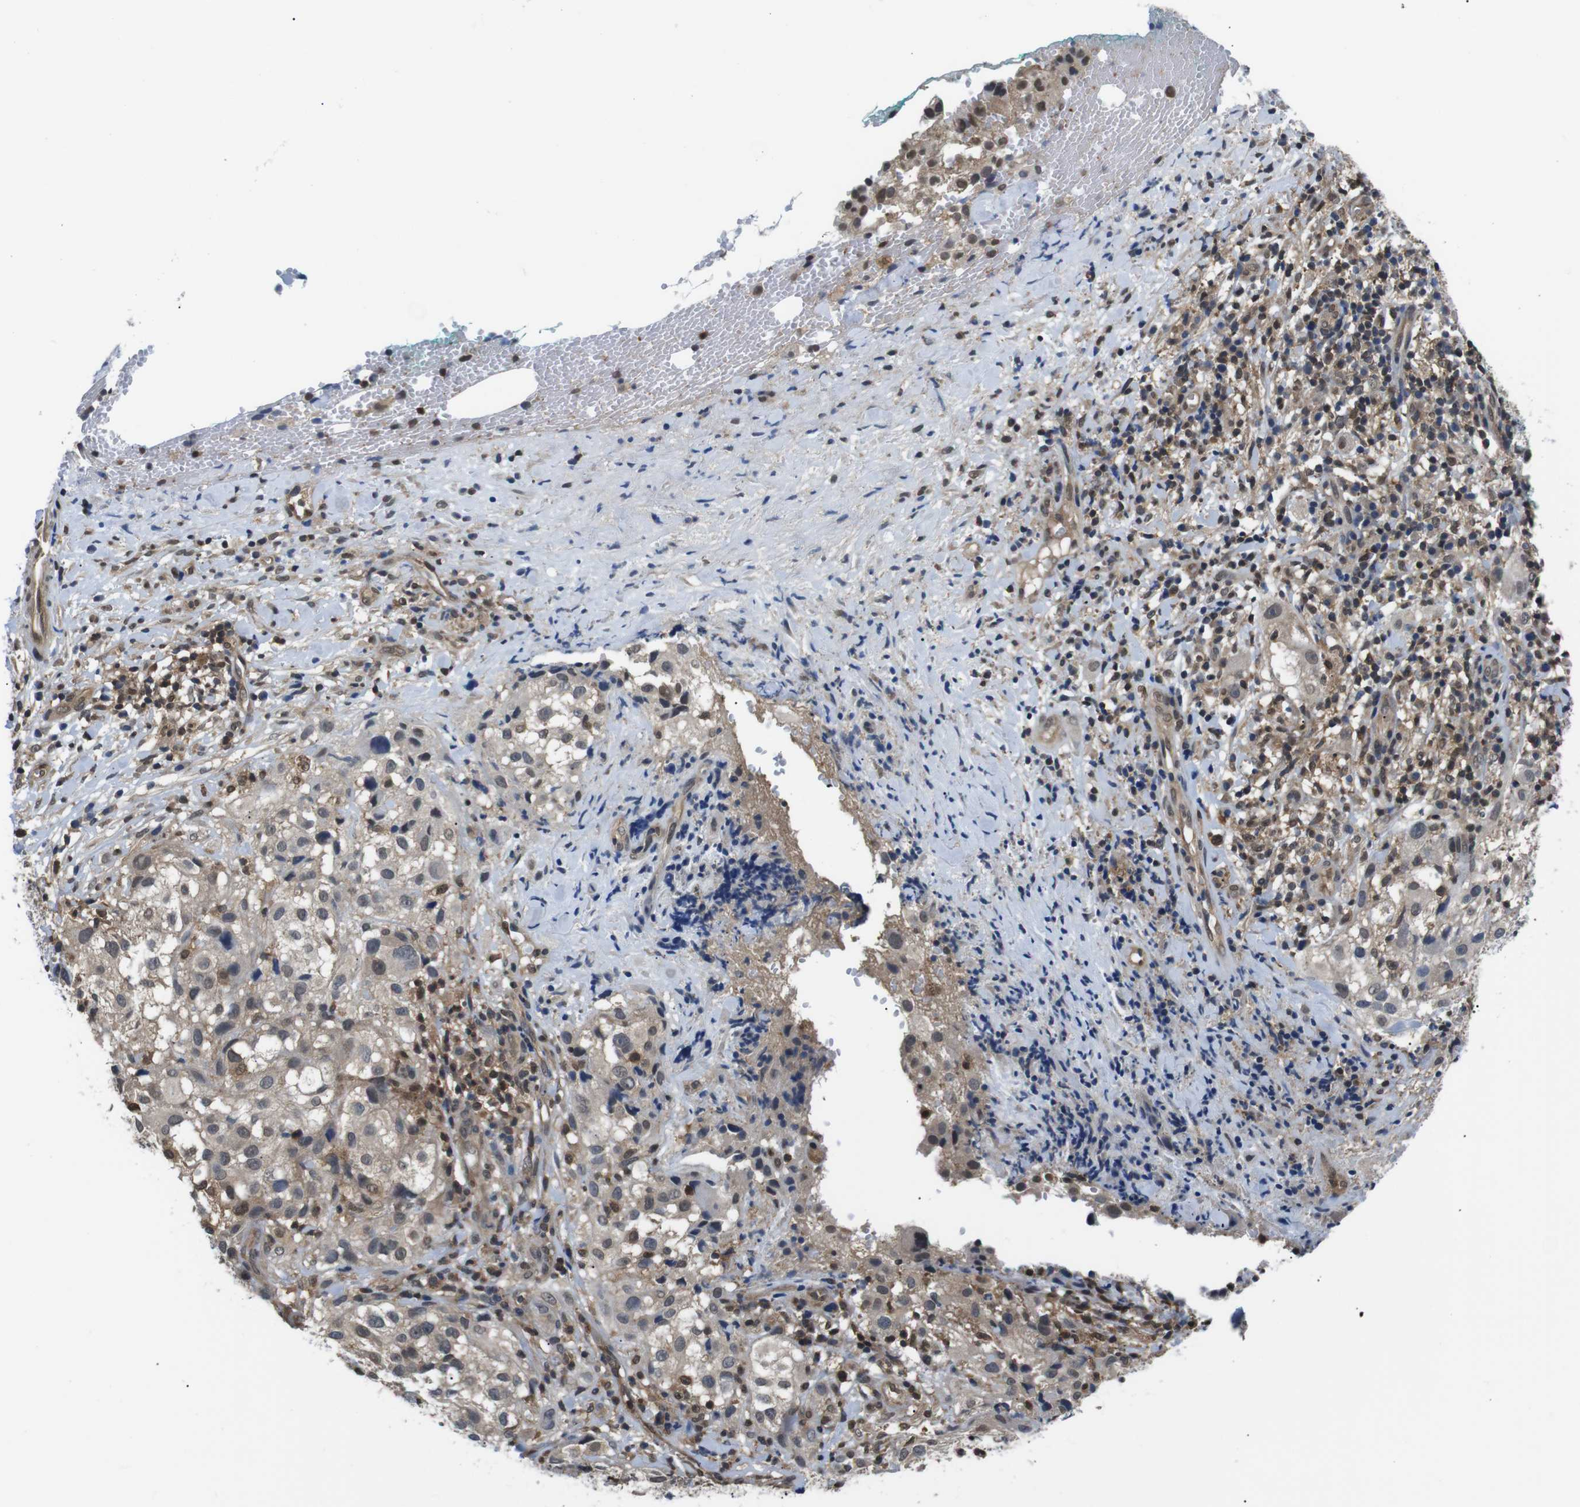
{"staining": {"intensity": "weak", "quantity": ">75%", "location": "cytoplasmic/membranous"}, "tissue": "melanoma", "cell_type": "Tumor cells", "image_type": "cancer", "snomed": [{"axis": "morphology", "description": "Necrosis, NOS"}, {"axis": "morphology", "description": "Malignant melanoma, NOS"}, {"axis": "topography", "description": "Skin"}], "caption": "Immunohistochemistry (IHC) image of human malignant melanoma stained for a protein (brown), which shows low levels of weak cytoplasmic/membranous expression in approximately >75% of tumor cells.", "gene": "UBXN1", "patient": {"sex": "female", "age": 87}}